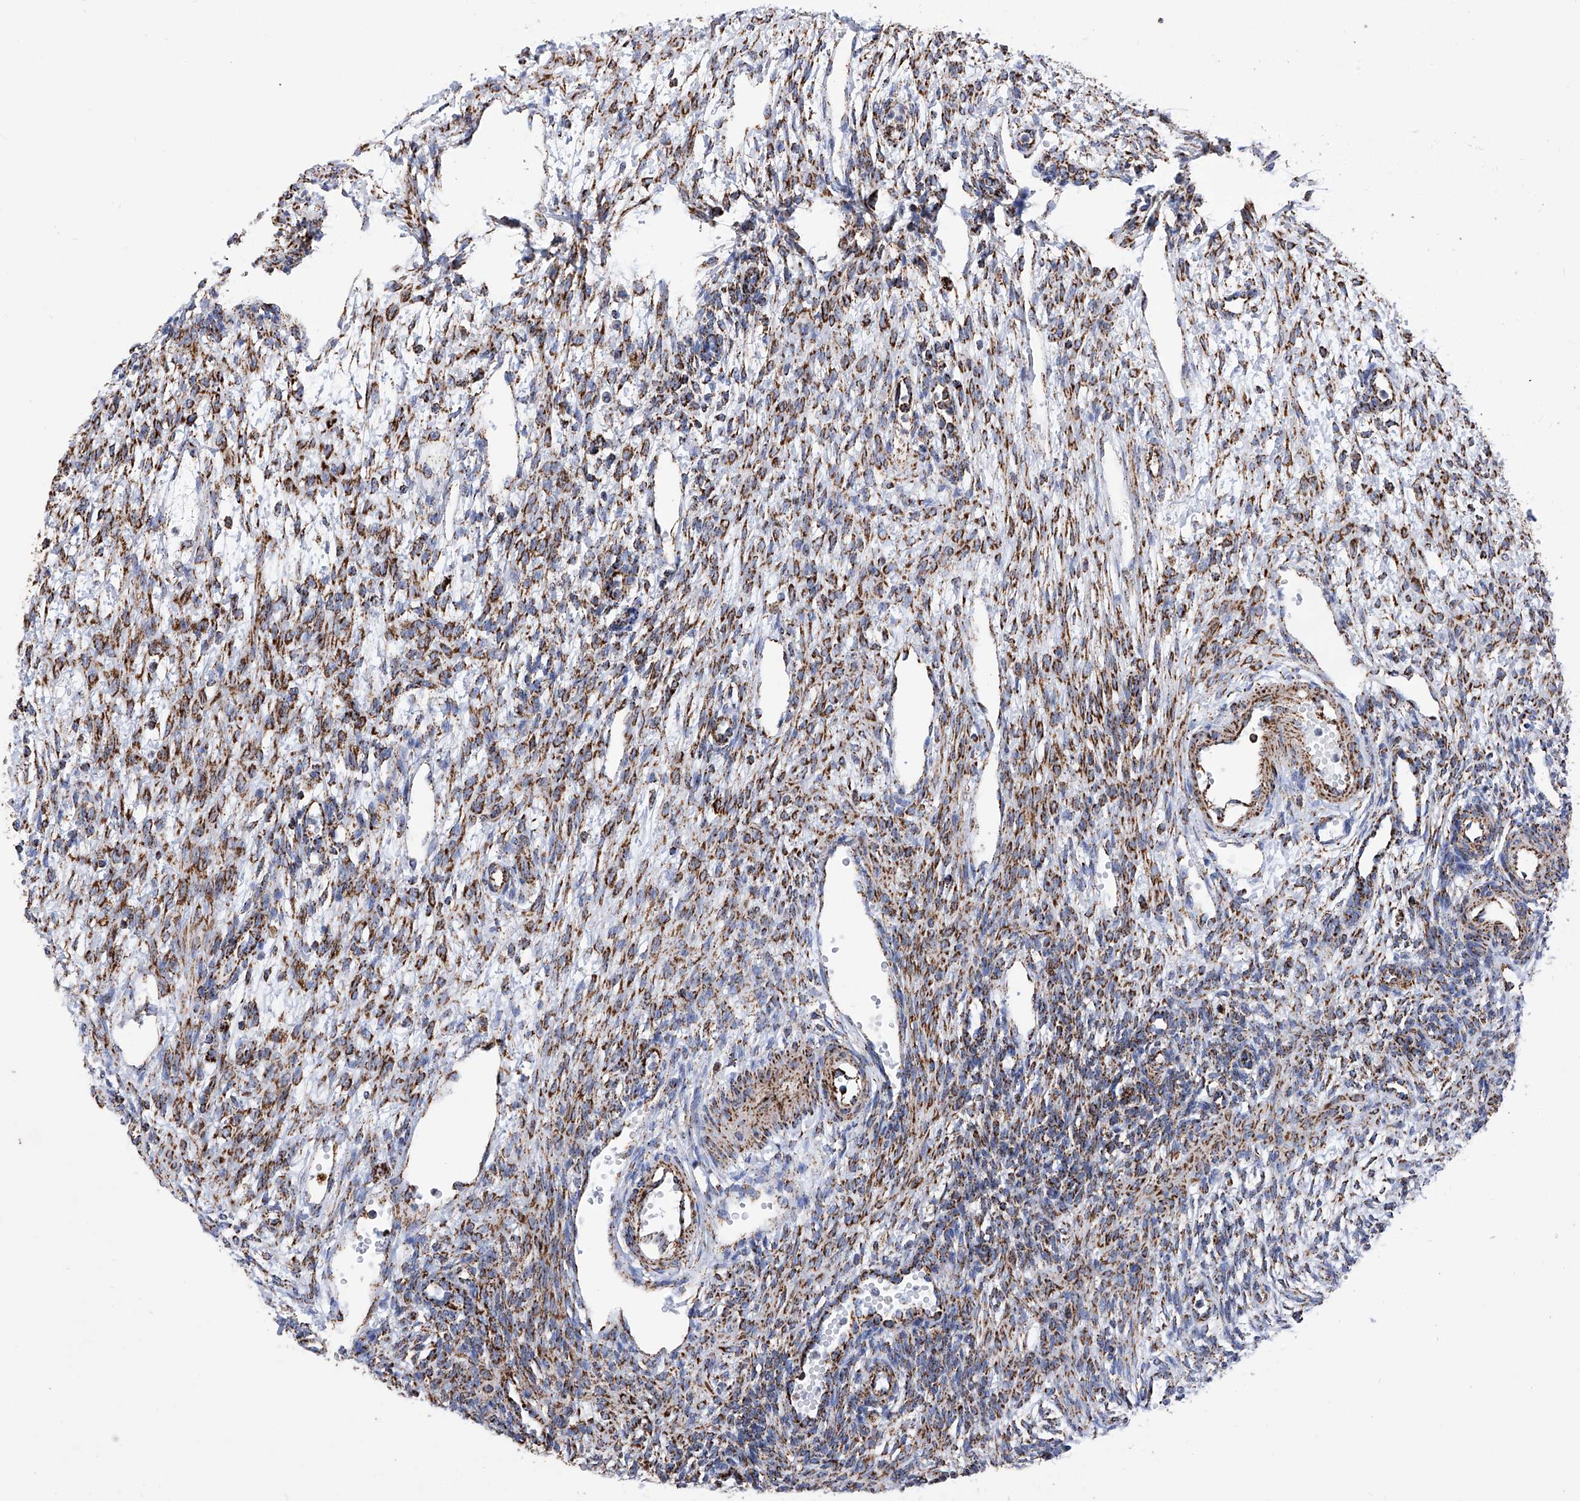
{"staining": {"intensity": "strong", "quantity": "25%-75%", "location": "cytoplasmic/membranous"}, "tissue": "ovary", "cell_type": "Ovarian stroma cells", "image_type": "normal", "snomed": [{"axis": "morphology", "description": "Normal tissue, NOS"}, {"axis": "morphology", "description": "Cyst, NOS"}, {"axis": "topography", "description": "Ovary"}], "caption": "This photomicrograph exhibits normal ovary stained with immunohistochemistry to label a protein in brown. The cytoplasmic/membranous of ovarian stroma cells show strong positivity for the protein. Nuclei are counter-stained blue.", "gene": "ATP5PF", "patient": {"sex": "female", "age": 33}}